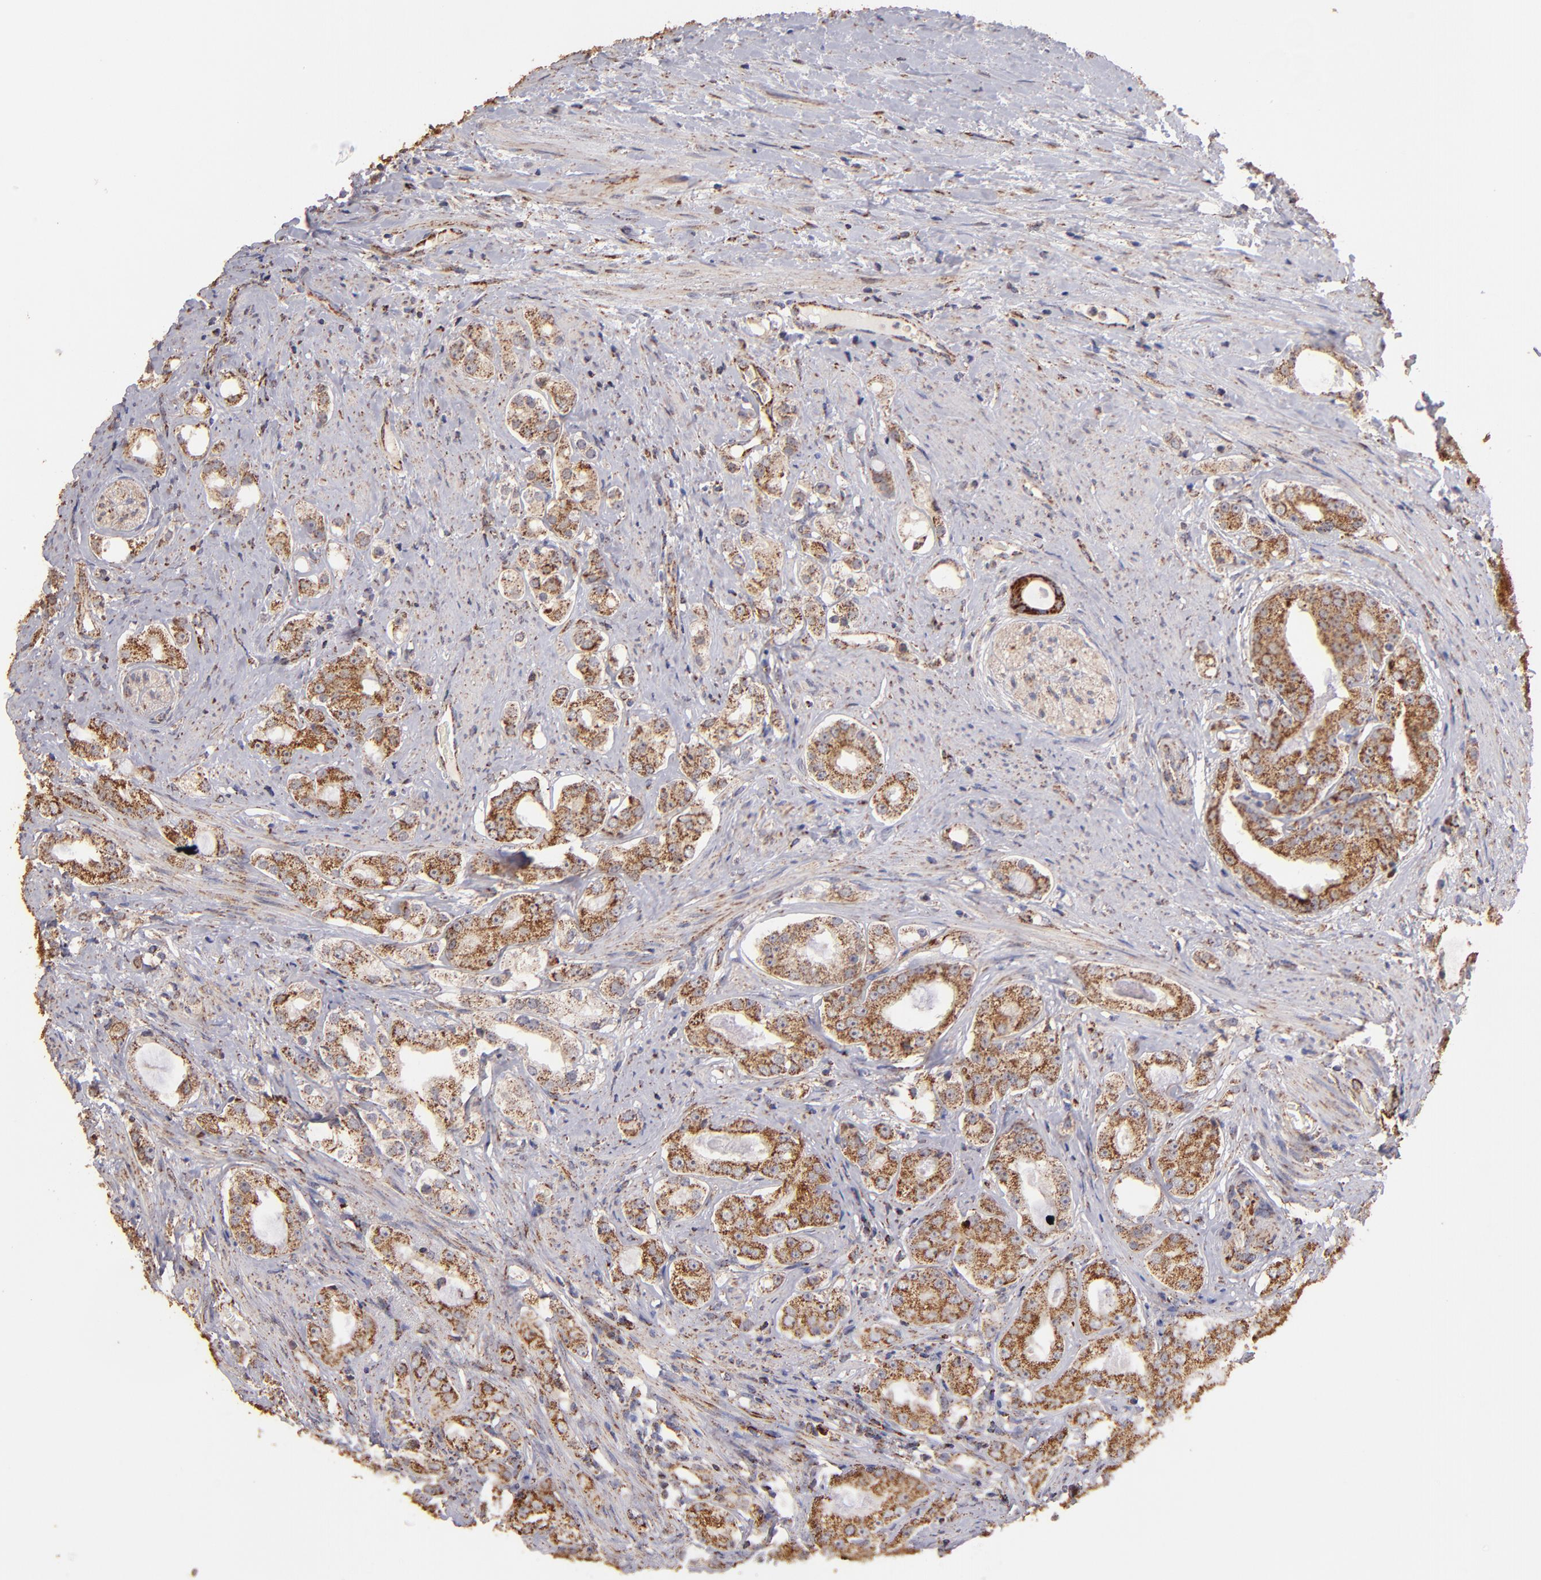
{"staining": {"intensity": "moderate", "quantity": ">75%", "location": "cytoplasmic/membranous"}, "tissue": "prostate cancer", "cell_type": "Tumor cells", "image_type": "cancer", "snomed": [{"axis": "morphology", "description": "Adenocarcinoma, High grade"}, {"axis": "topography", "description": "Prostate"}], "caption": "Prostate adenocarcinoma (high-grade) stained with DAB immunohistochemistry demonstrates medium levels of moderate cytoplasmic/membranous expression in approximately >75% of tumor cells.", "gene": "DLST", "patient": {"sex": "male", "age": 68}}